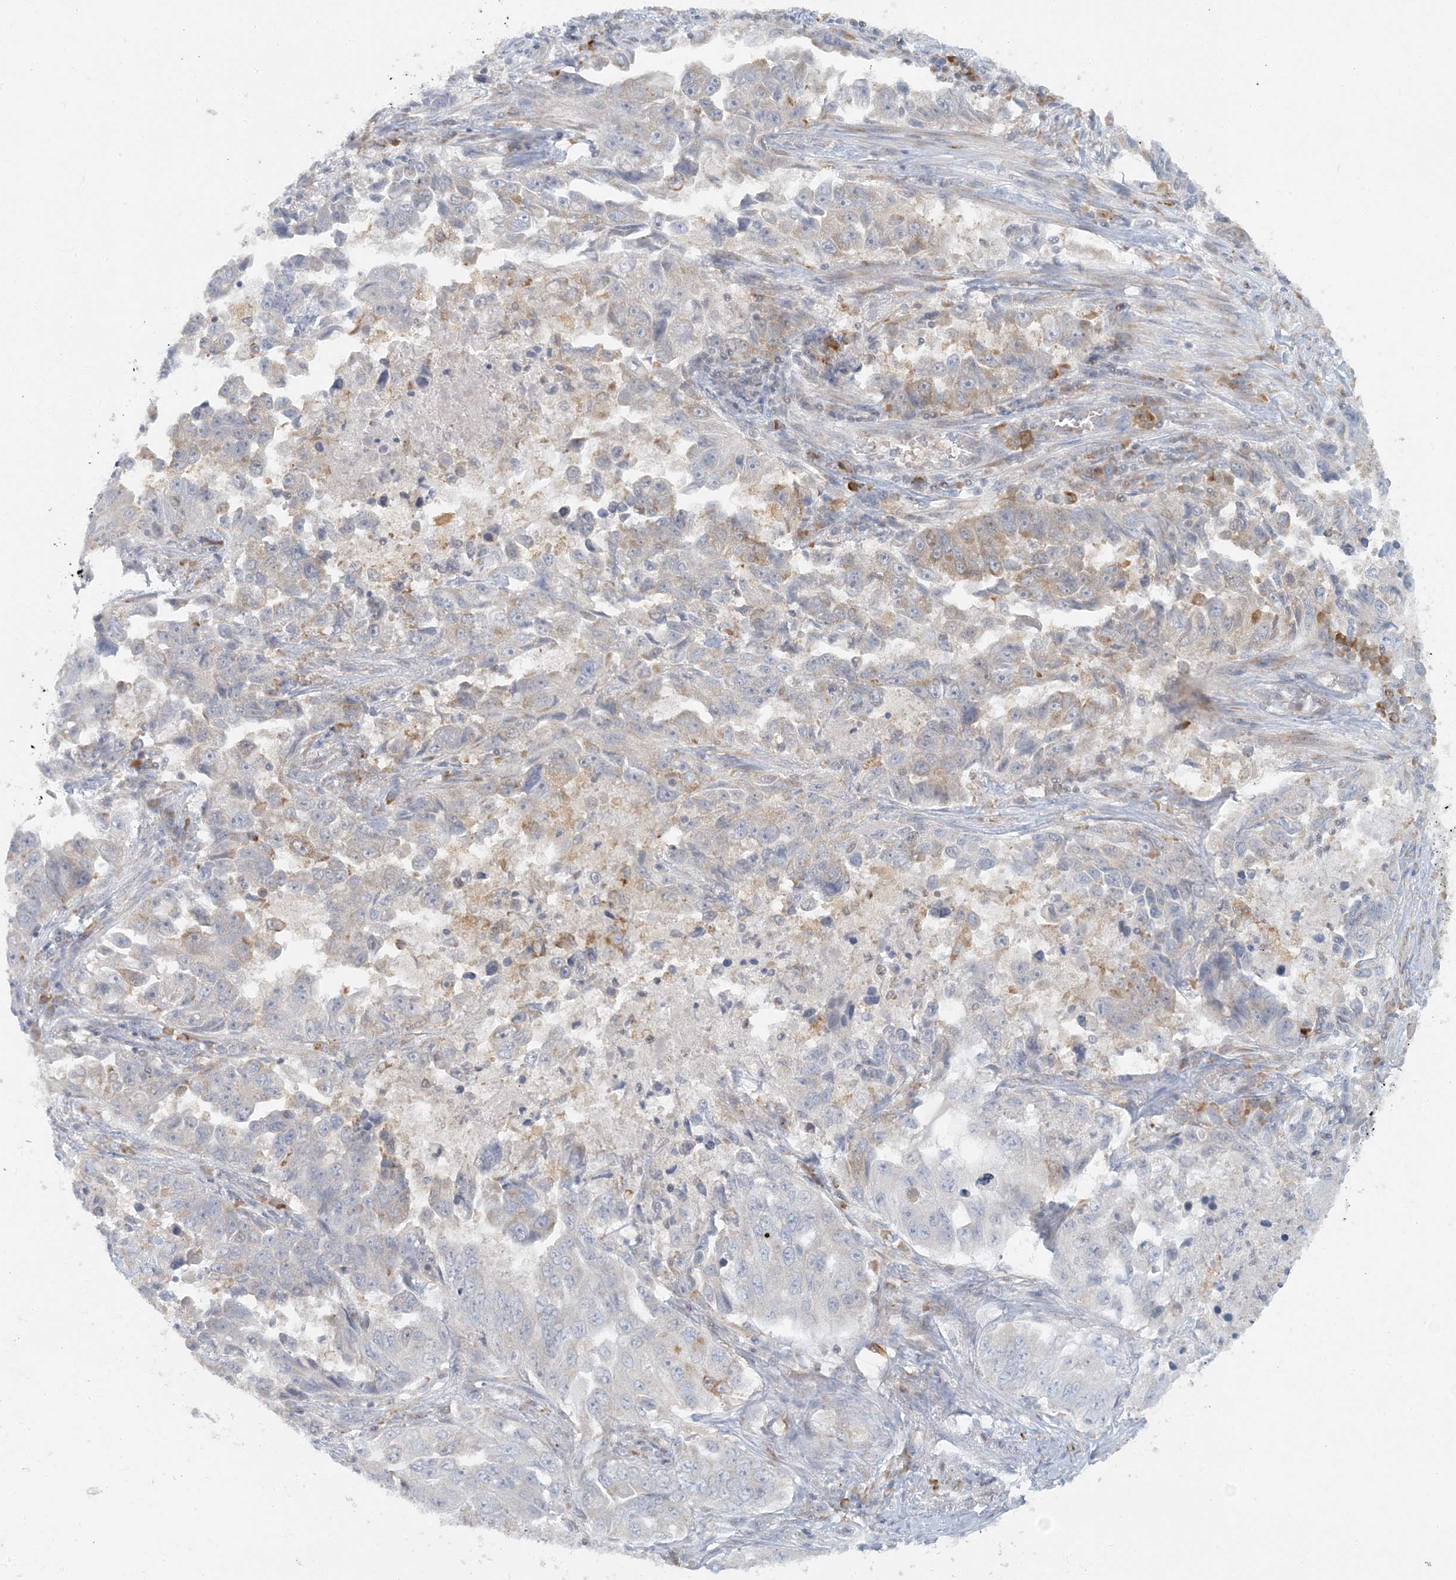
{"staining": {"intensity": "weak", "quantity": "<25%", "location": "cytoplasmic/membranous"}, "tissue": "lung cancer", "cell_type": "Tumor cells", "image_type": "cancer", "snomed": [{"axis": "morphology", "description": "Adenocarcinoma, NOS"}, {"axis": "topography", "description": "Lung"}], "caption": "Human lung cancer (adenocarcinoma) stained for a protein using IHC exhibits no staining in tumor cells.", "gene": "AK9", "patient": {"sex": "female", "age": 51}}